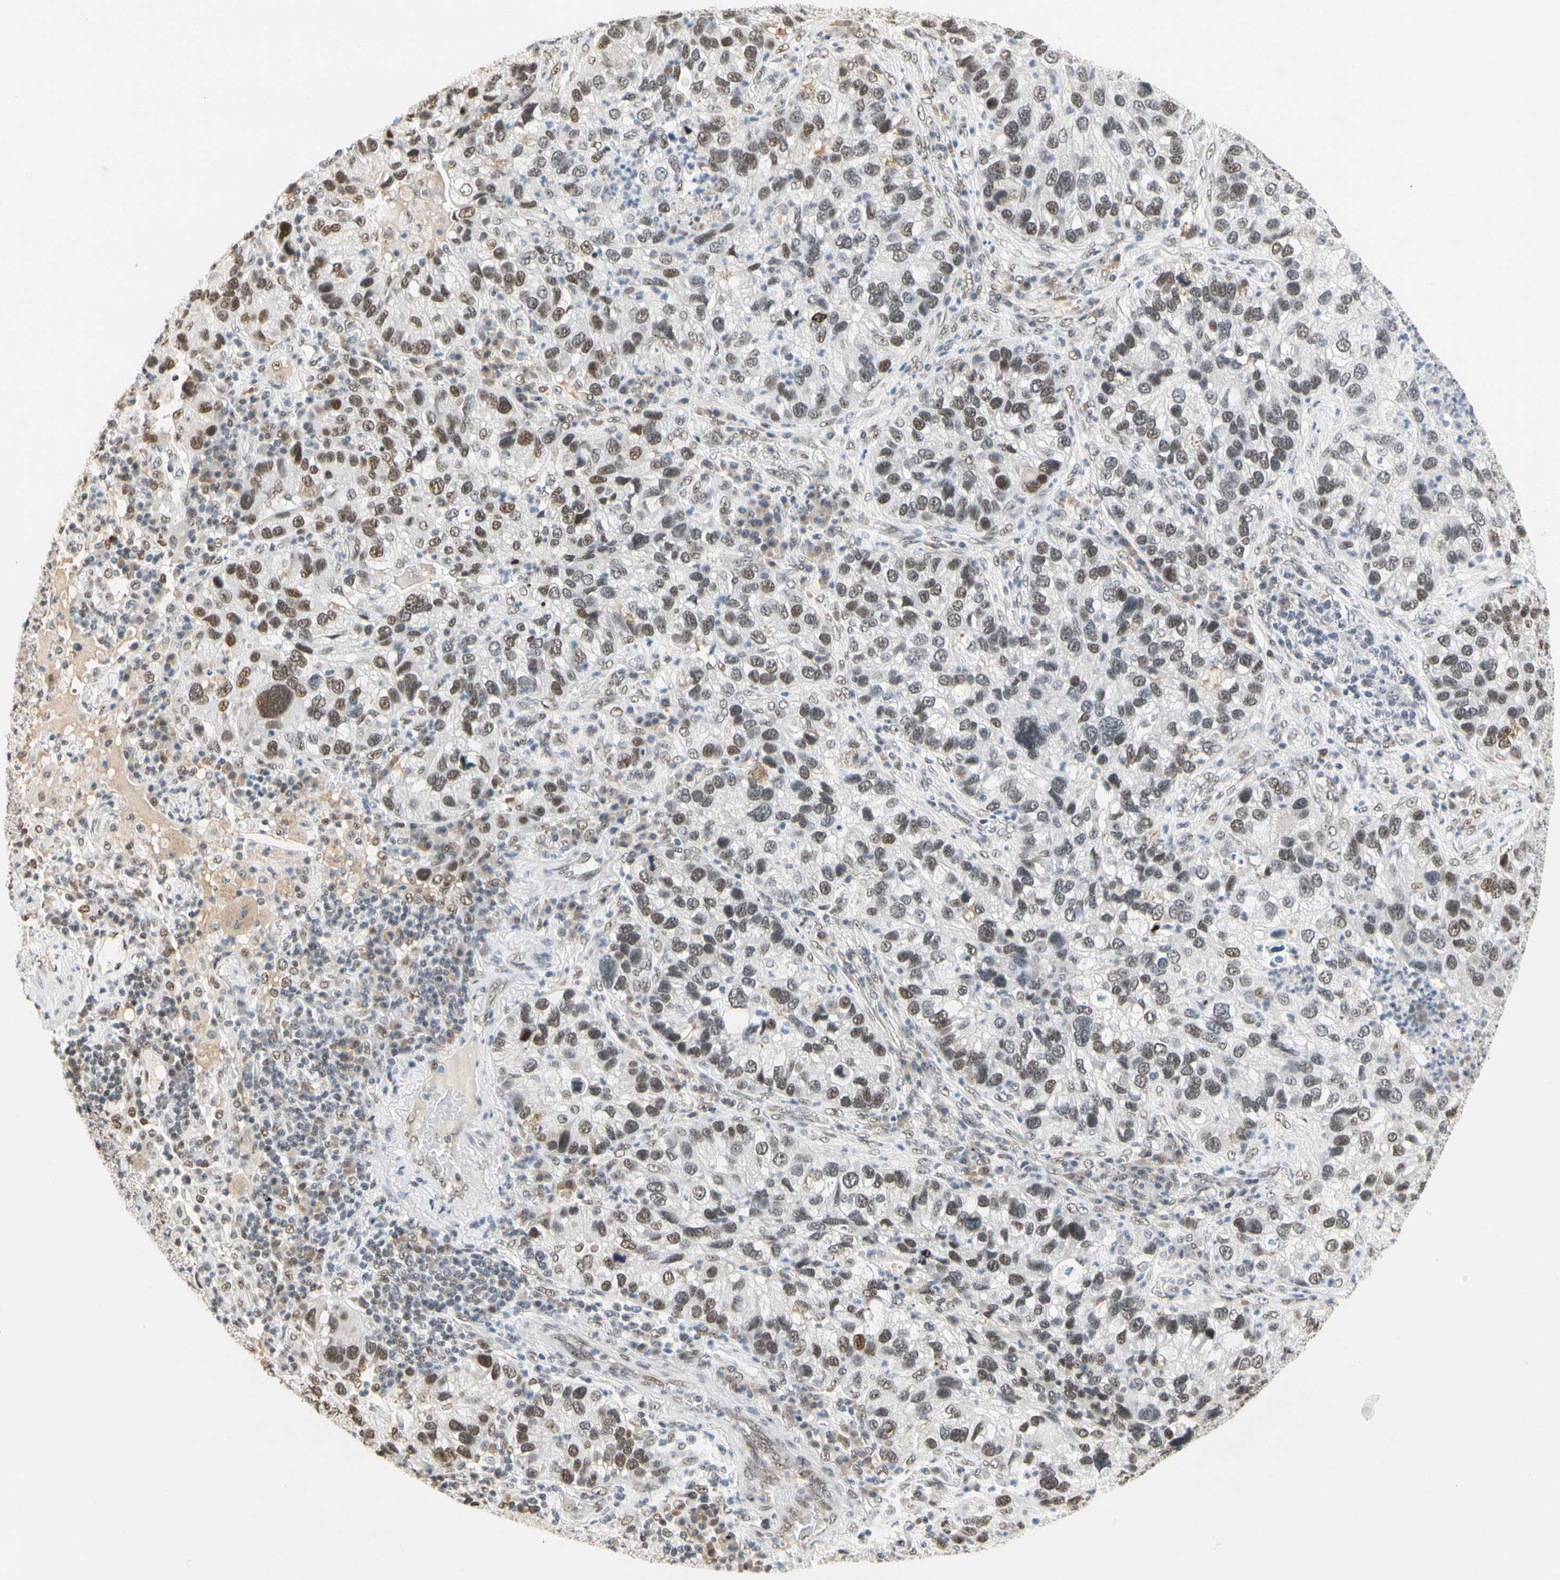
{"staining": {"intensity": "moderate", "quantity": ">75%", "location": "nuclear"}, "tissue": "lung cancer", "cell_type": "Tumor cells", "image_type": "cancer", "snomed": [{"axis": "morphology", "description": "Normal tissue, NOS"}, {"axis": "morphology", "description": "Adenocarcinoma, NOS"}, {"axis": "topography", "description": "Bronchus"}, {"axis": "topography", "description": "Lung"}], "caption": "Immunohistochemistry (IHC) micrograph of human lung adenocarcinoma stained for a protein (brown), which demonstrates medium levels of moderate nuclear expression in approximately >75% of tumor cells.", "gene": "ZSCAN16", "patient": {"sex": "male", "age": 54}}